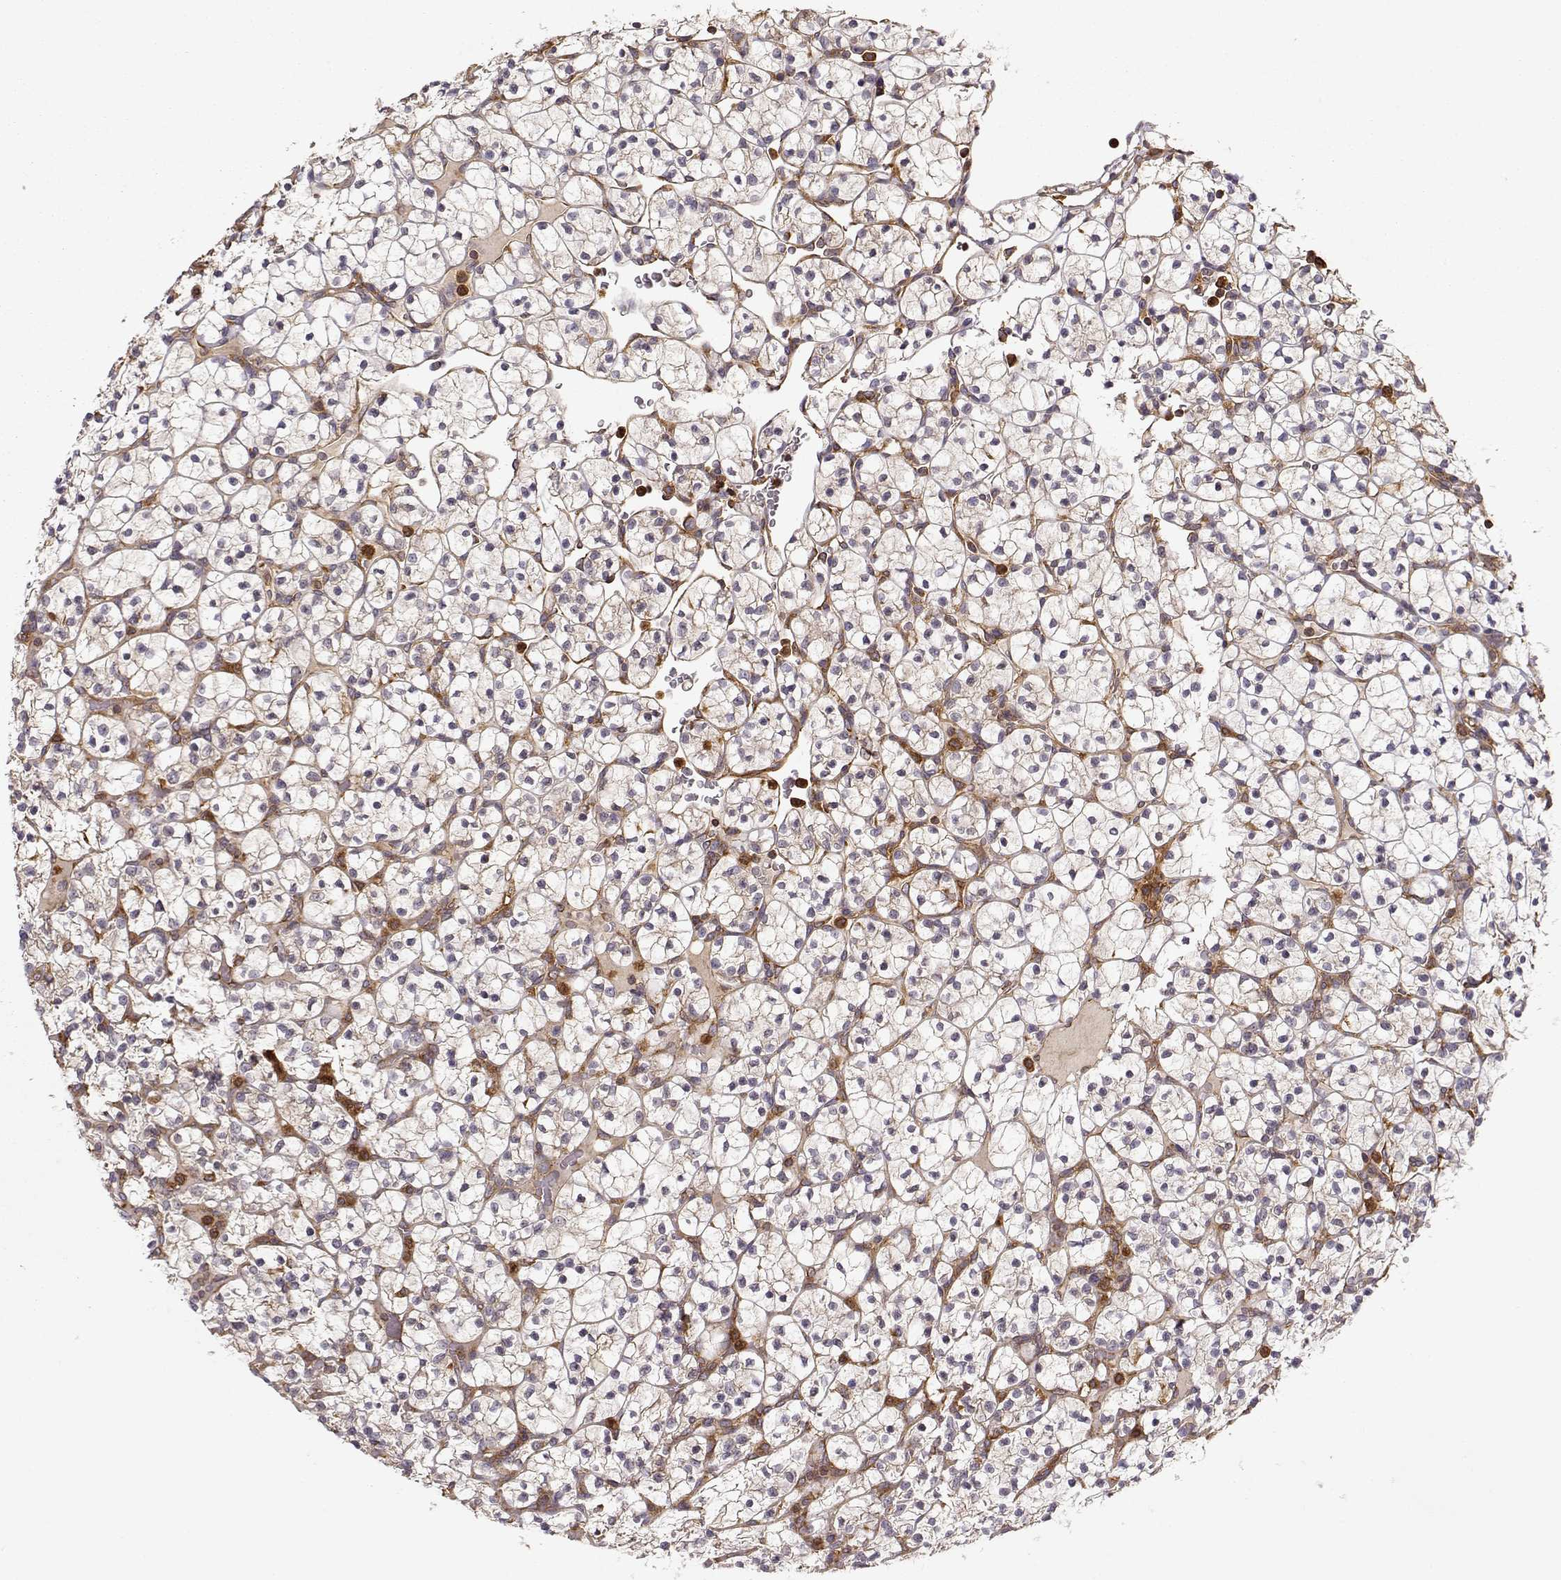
{"staining": {"intensity": "negative", "quantity": "none", "location": "none"}, "tissue": "renal cancer", "cell_type": "Tumor cells", "image_type": "cancer", "snomed": [{"axis": "morphology", "description": "Adenocarcinoma, NOS"}, {"axis": "topography", "description": "Kidney"}], "caption": "This is a image of IHC staining of adenocarcinoma (renal), which shows no expression in tumor cells. (DAB immunohistochemistry visualized using brightfield microscopy, high magnification).", "gene": "ARHGEF2", "patient": {"sex": "female", "age": 89}}